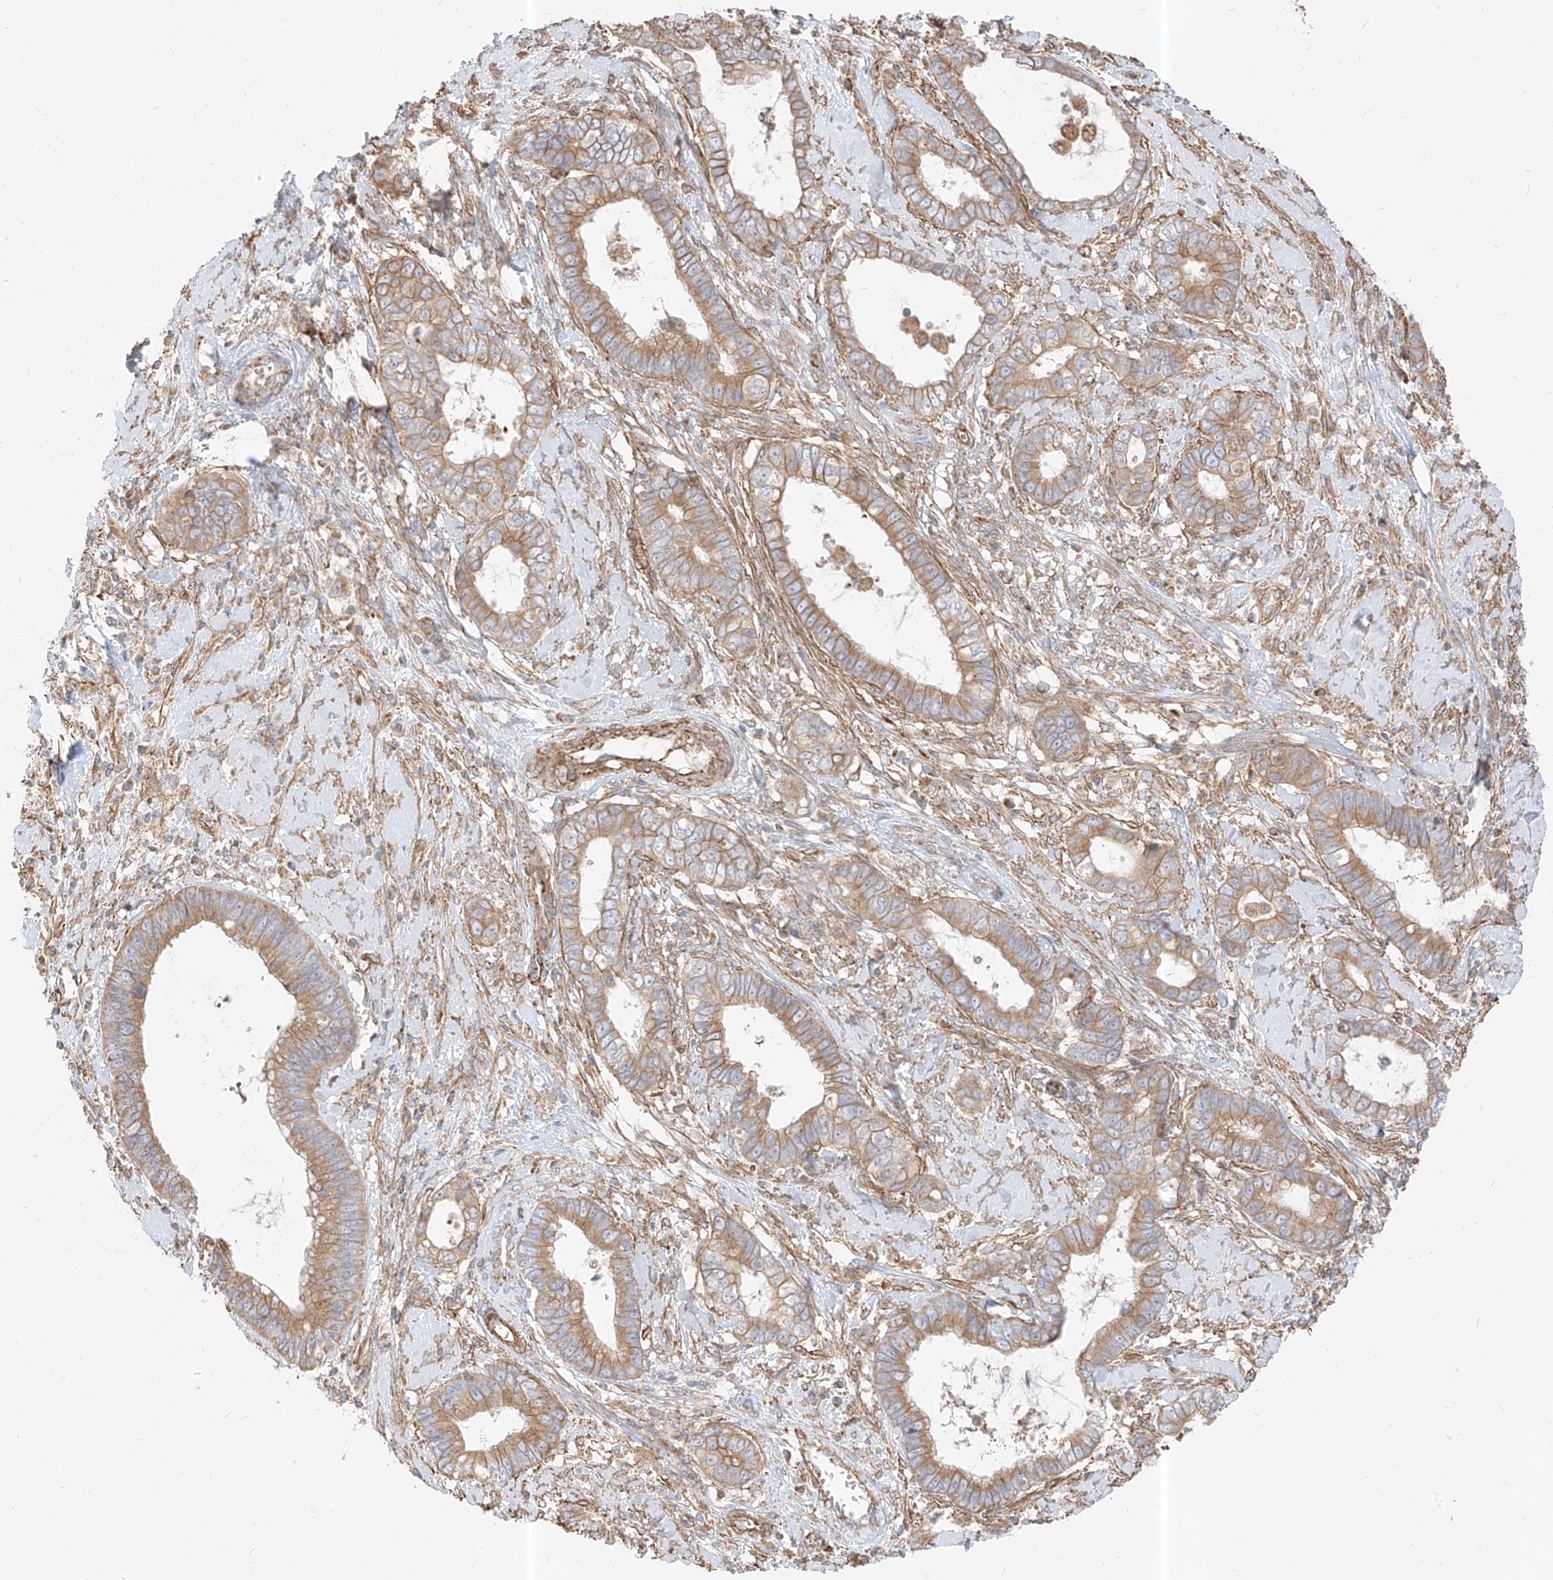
{"staining": {"intensity": "moderate", "quantity": ">75%", "location": "cytoplasmic/membranous"}, "tissue": "cervical cancer", "cell_type": "Tumor cells", "image_type": "cancer", "snomed": [{"axis": "morphology", "description": "Adenocarcinoma, NOS"}, {"axis": "topography", "description": "Cervix"}], "caption": "Protein staining of adenocarcinoma (cervical) tissue demonstrates moderate cytoplasmic/membranous staining in approximately >75% of tumor cells.", "gene": "PLCL1", "patient": {"sex": "female", "age": 44}}